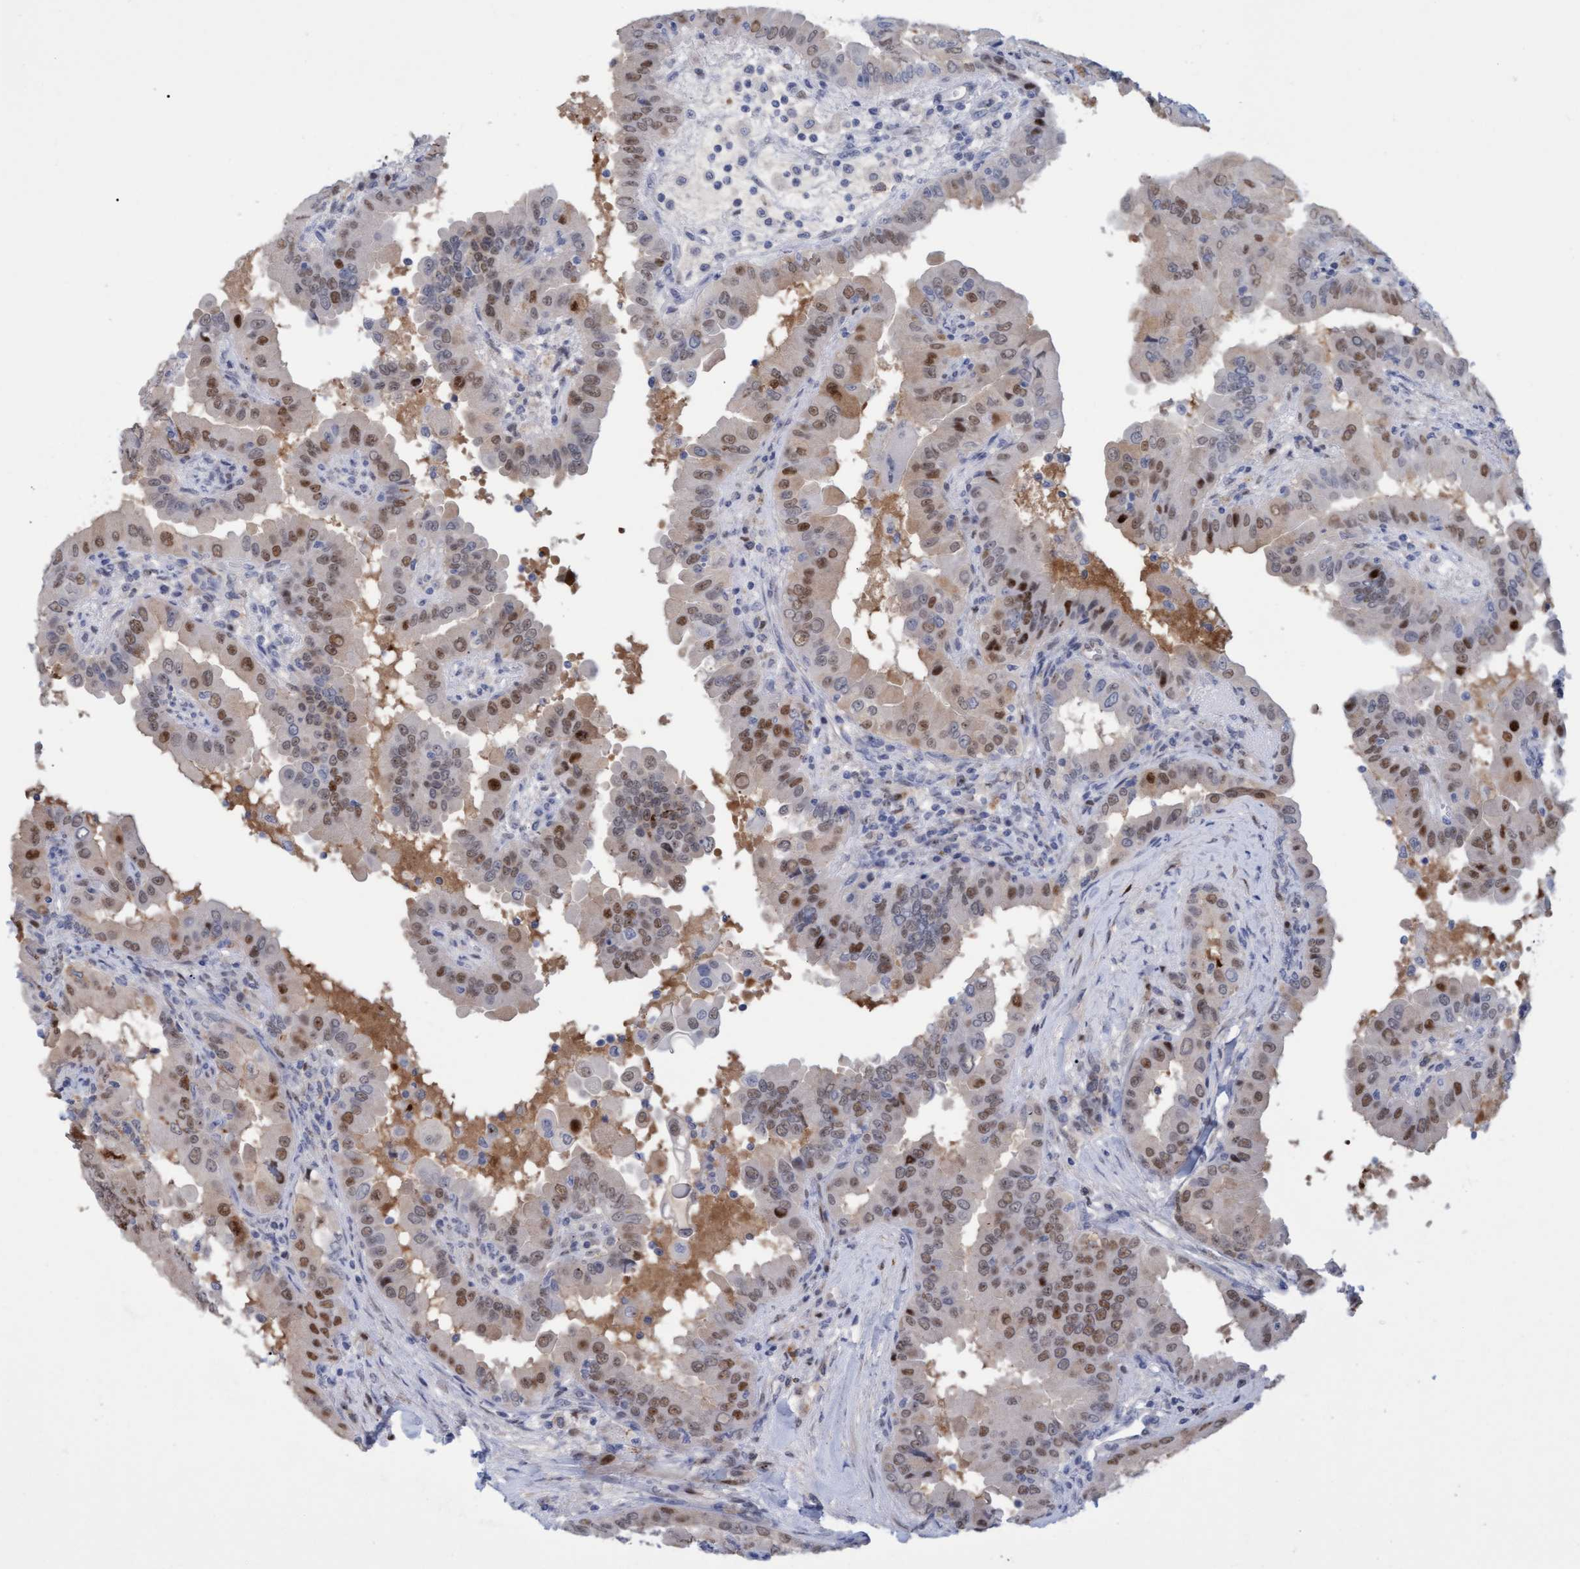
{"staining": {"intensity": "moderate", "quantity": ">75%", "location": "nuclear"}, "tissue": "thyroid cancer", "cell_type": "Tumor cells", "image_type": "cancer", "snomed": [{"axis": "morphology", "description": "Papillary adenocarcinoma, NOS"}, {"axis": "topography", "description": "Thyroid gland"}], "caption": "A photomicrograph of human papillary adenocarcinoma (thyroid) stained for a protein shows moderate nuclear brown staining in tumor cells.", "gene": "PINX1", "patient": {"sex": "male", "age": 33}}